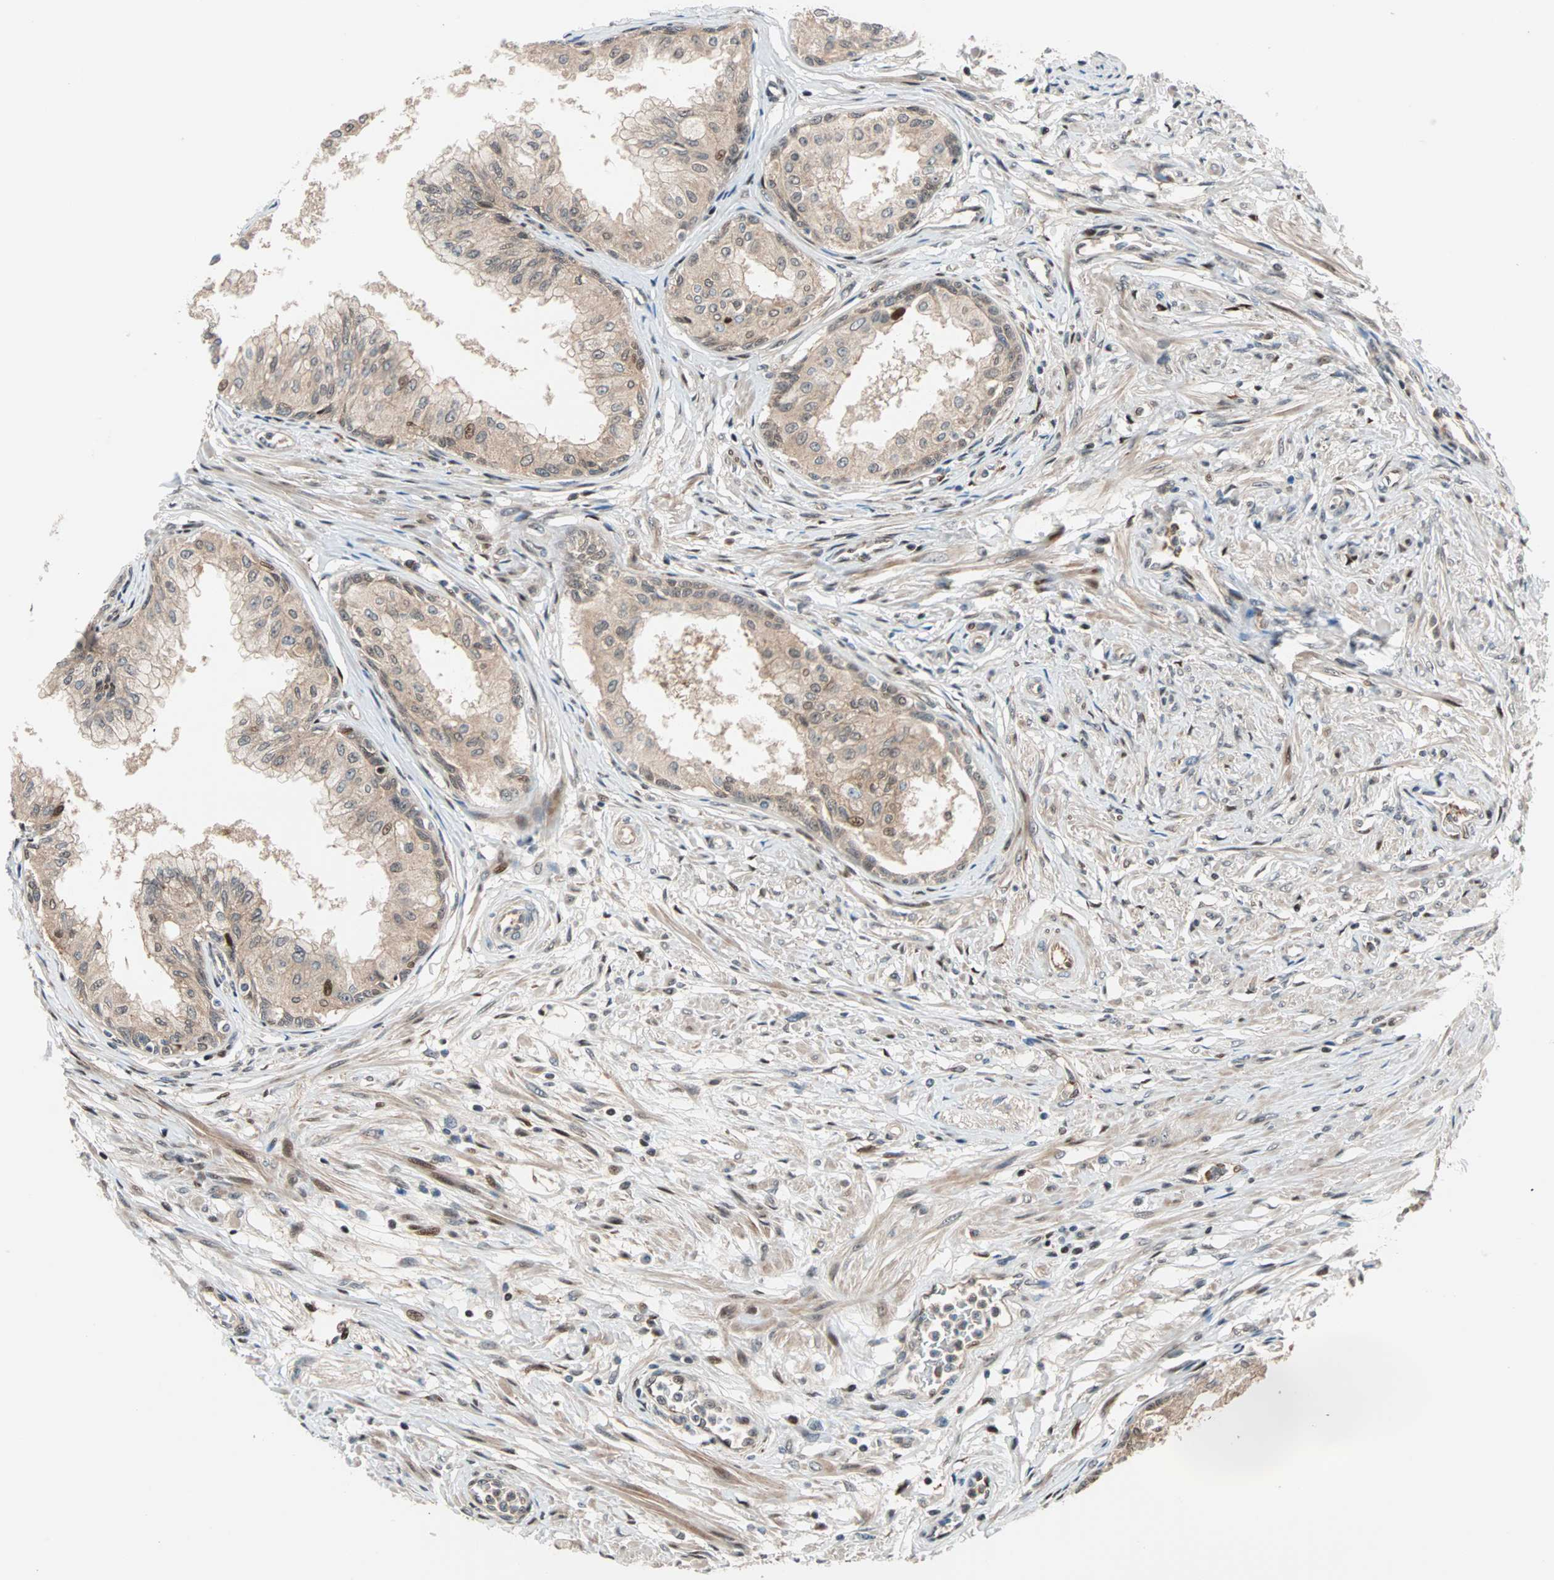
{"staining": {"intensity": "moderate", "quantity": ">75%", "location": "cytoplasmic/membranous,nuclear"}, "tissue": "prostate", "cell_type": "Glandular cells", "image_type": "normal", "snomed": [{"axis": "morphology", "description": "Normal tissue, NOS"}, {"axis": "topography", "description": "Prostate"}, {"axis": "topography", "description": "Seminal veicle"}], "caption": "Brown immunohistochemical staining in benign human prostate exhibits moderate cytoplasmic/membranous,nuclear expression in approximately >75% of glandular cells.", "gene": "HECW1", "patient": {"sex": "male", "age": 60}}